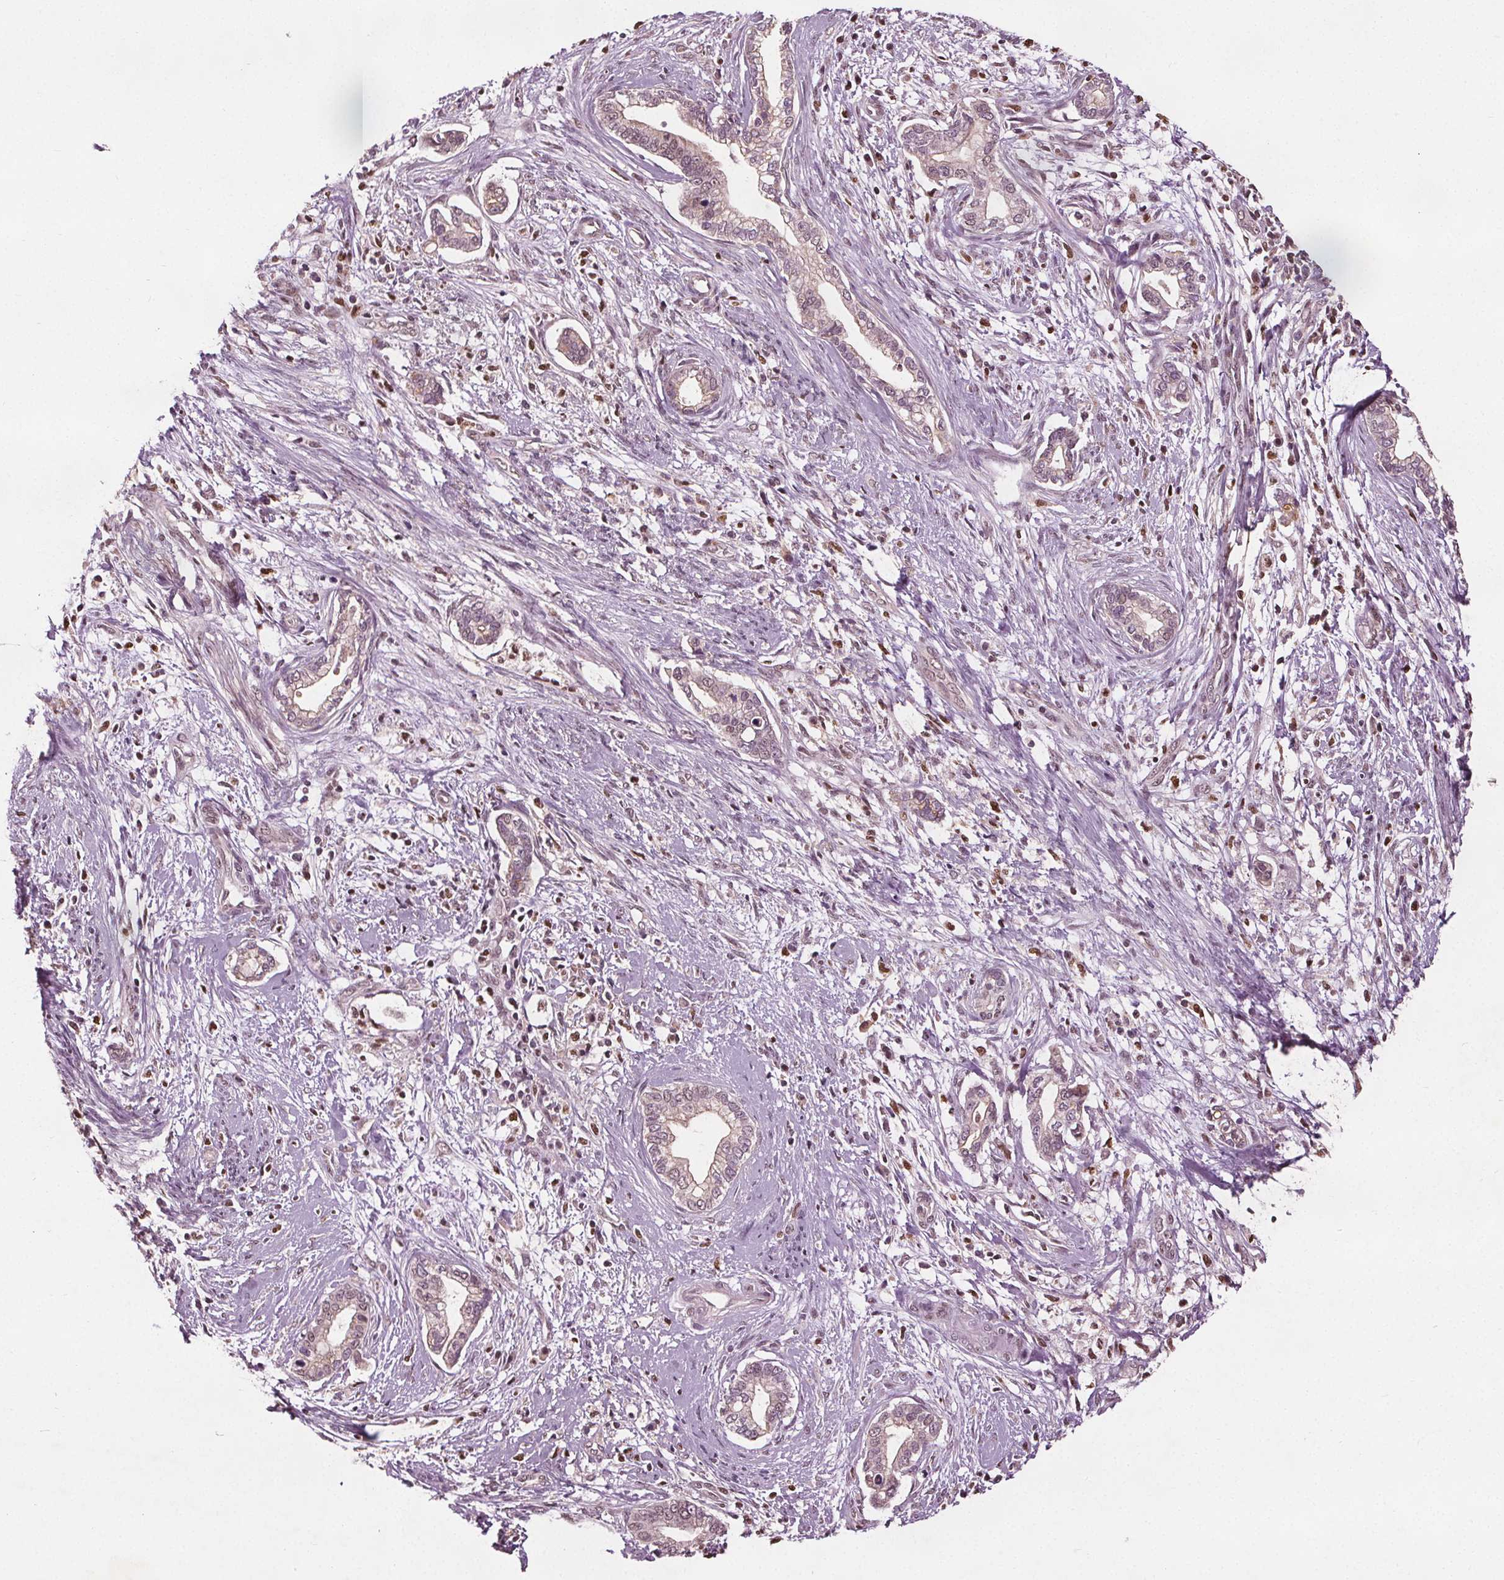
{"staining": {"intensity": "weak", "quantity": "25%-75%", "location": "cytoplasmic/membranous,nuclear"}, "tissue": "cervical cancer", "cell_type": "Tumor cells", "image_type": "cancer", "snomed": [{"axis": "morphology", "description": "Adenocarcinoma, NOS"}, {"axis": "topography", "description": "Cervix"}], "caption": "The immunohistochemical stain highlights weak cytoplasmic/membranous and nuclear positivity in tumor cells of cervical cancer (adenocarcinoma) tissue.", "gene": "DDX11", "patient": {"sex": "female", "age": 62}}